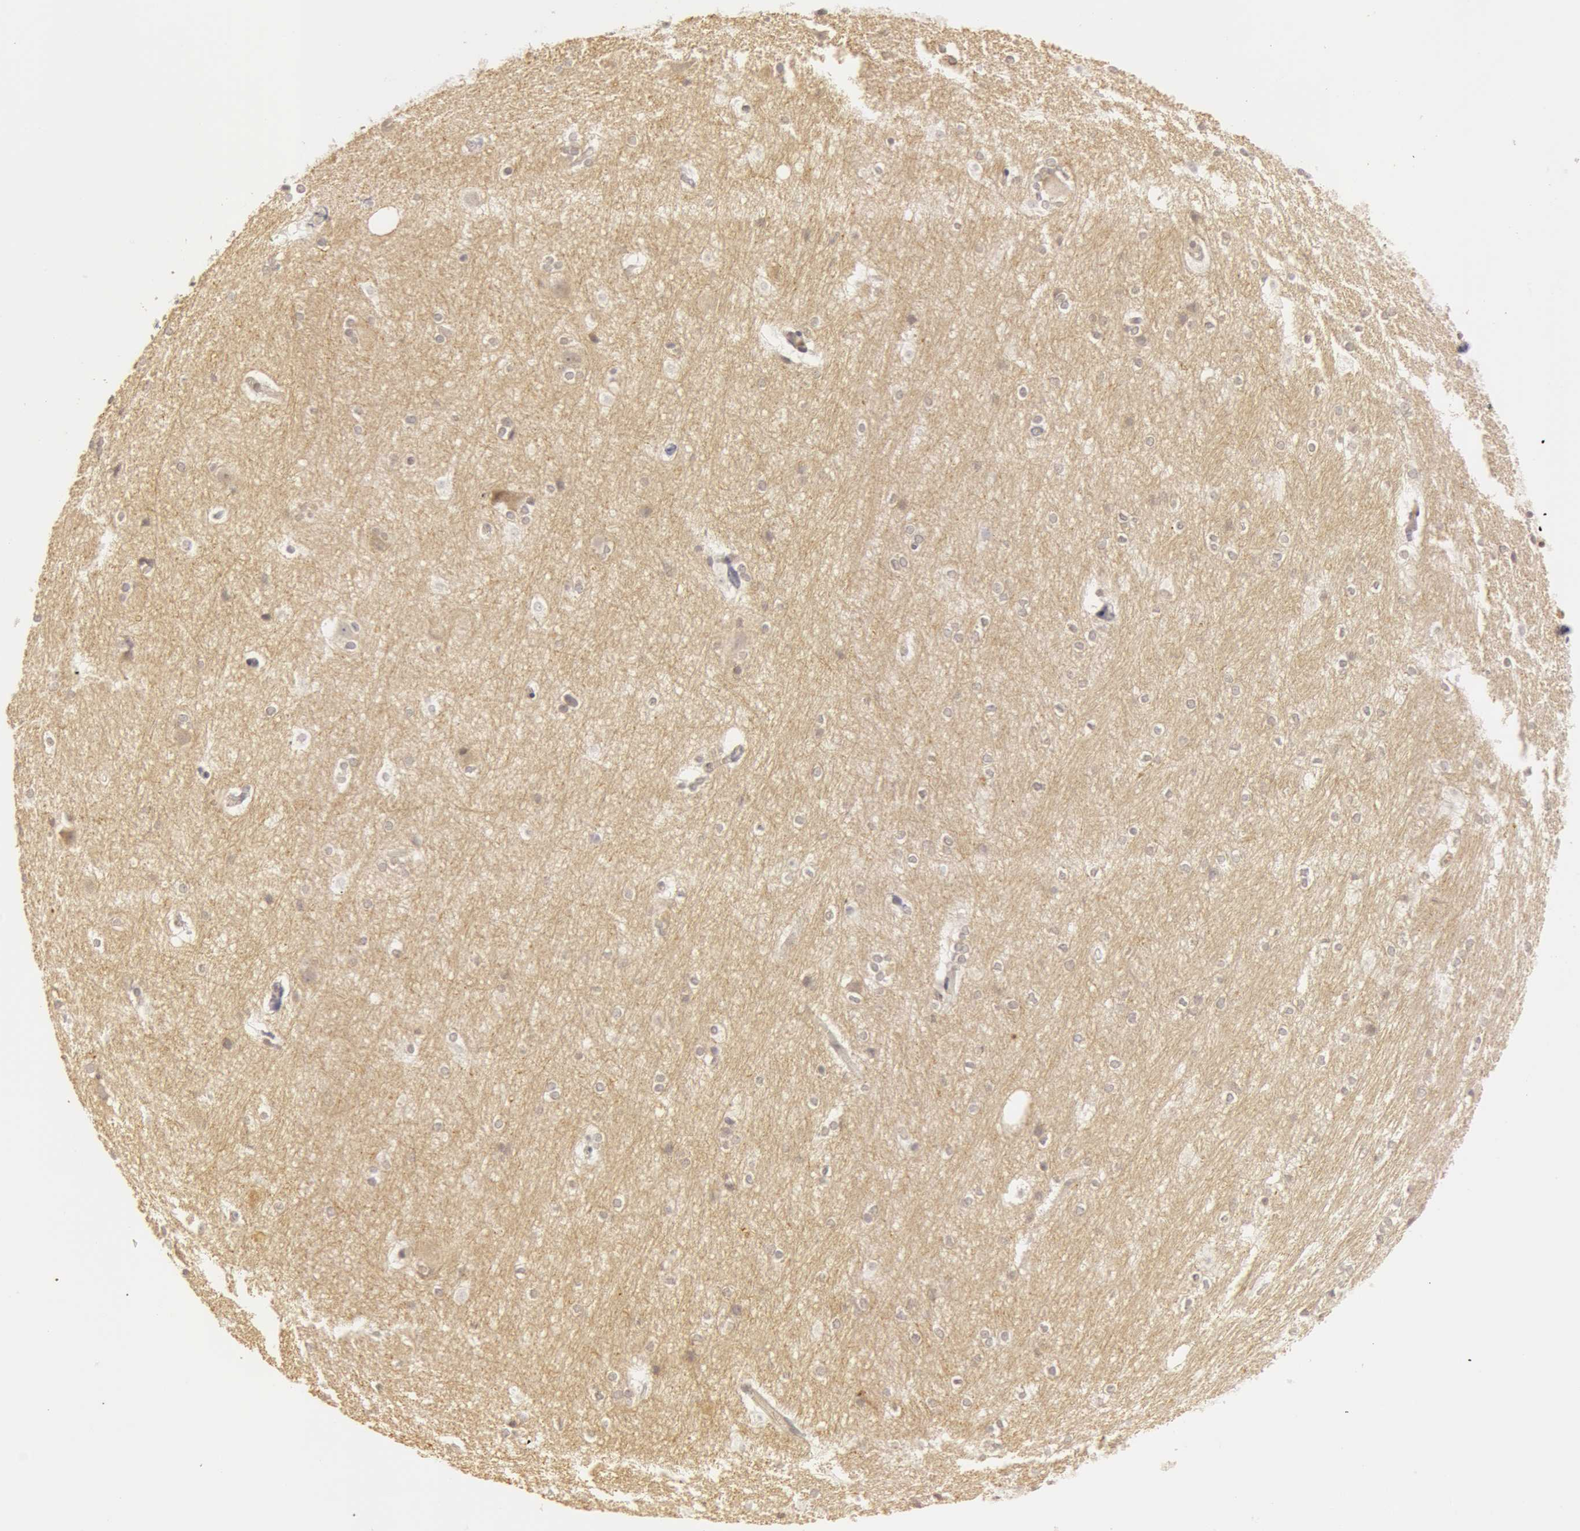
{"staining": {"intensity": "negative", "quantity": "none", "location": "none"}, "tissue": "hippocampus", "cell_type": "Glial cells", "image_type": "normal", "snomed": [{"axis": "morphology", "description": "Normal tissue, NOS"}, {"axis": "topography", "description": "Hippocampus"}], "caption": "There is no significant expression in glial cells of hippocampus. (DAB IHC visualized using brightfield microscopy, high magnification).", "gene": "OASL", "patient": {"sex": "female", "age": 19}}